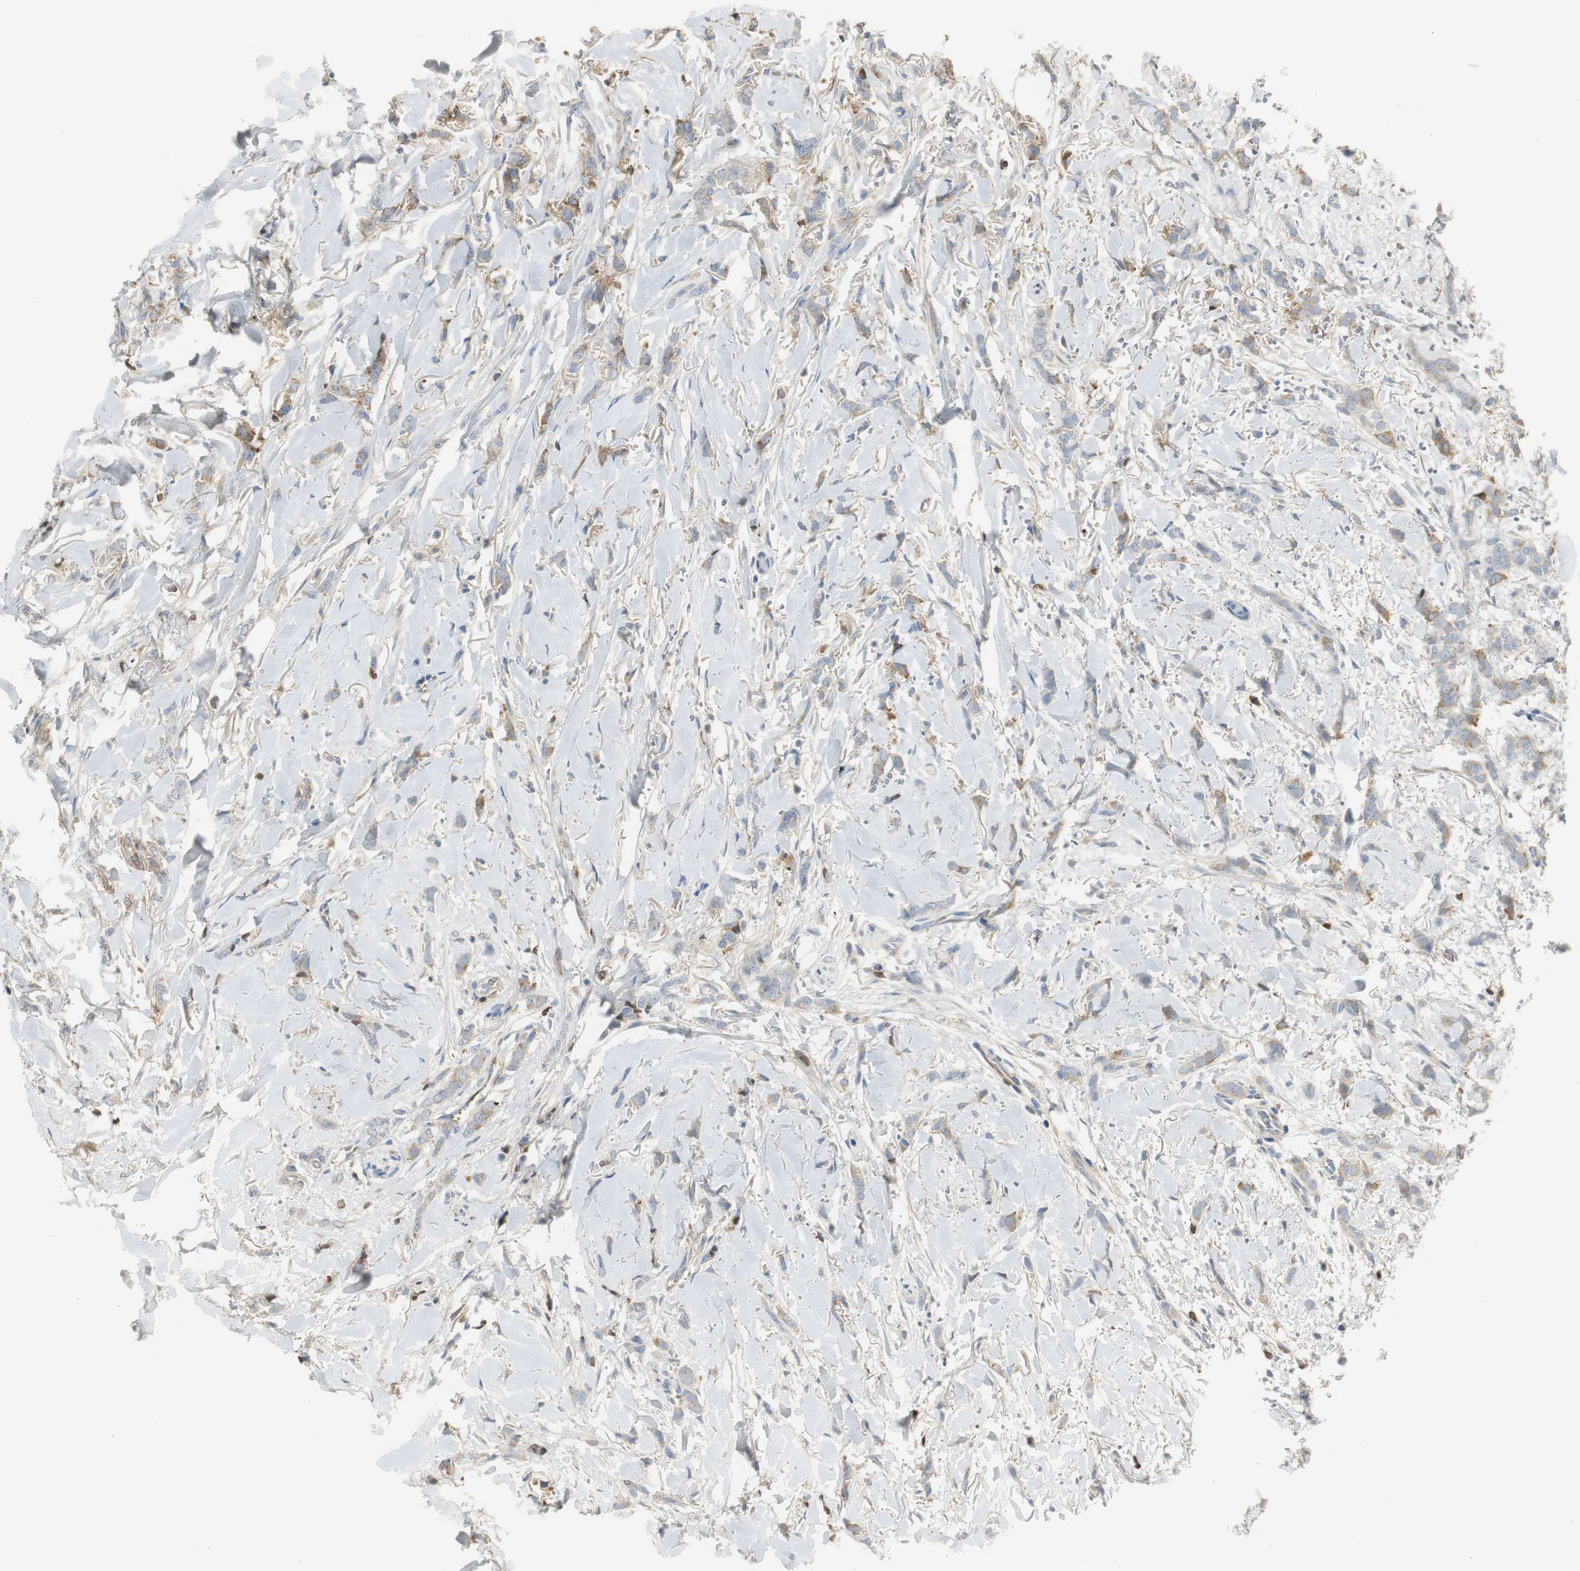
{"staining": {"intensity": "moderate", "quantity": "<25%", "location": "cytoplasmic/membranous"}, "tissue": "breast cancer", "cell_type": "Tumor cells", "image_type": "cancer", "snomed": [{"axis": "morphology", "description": "Lobular carcinoma"}, {"axis": "topography", "description": "Skin"}, {"axis": "topography", "description": "Breast"}], "caption": "High-power microscopy captured an IHC micrograph of breast cancer, revealing moderate cytoplasmic/membranous staining in about <25% of tumor cells.", "gene": "SERPINF1", "patient": {"sex": "female", "age": 46}}